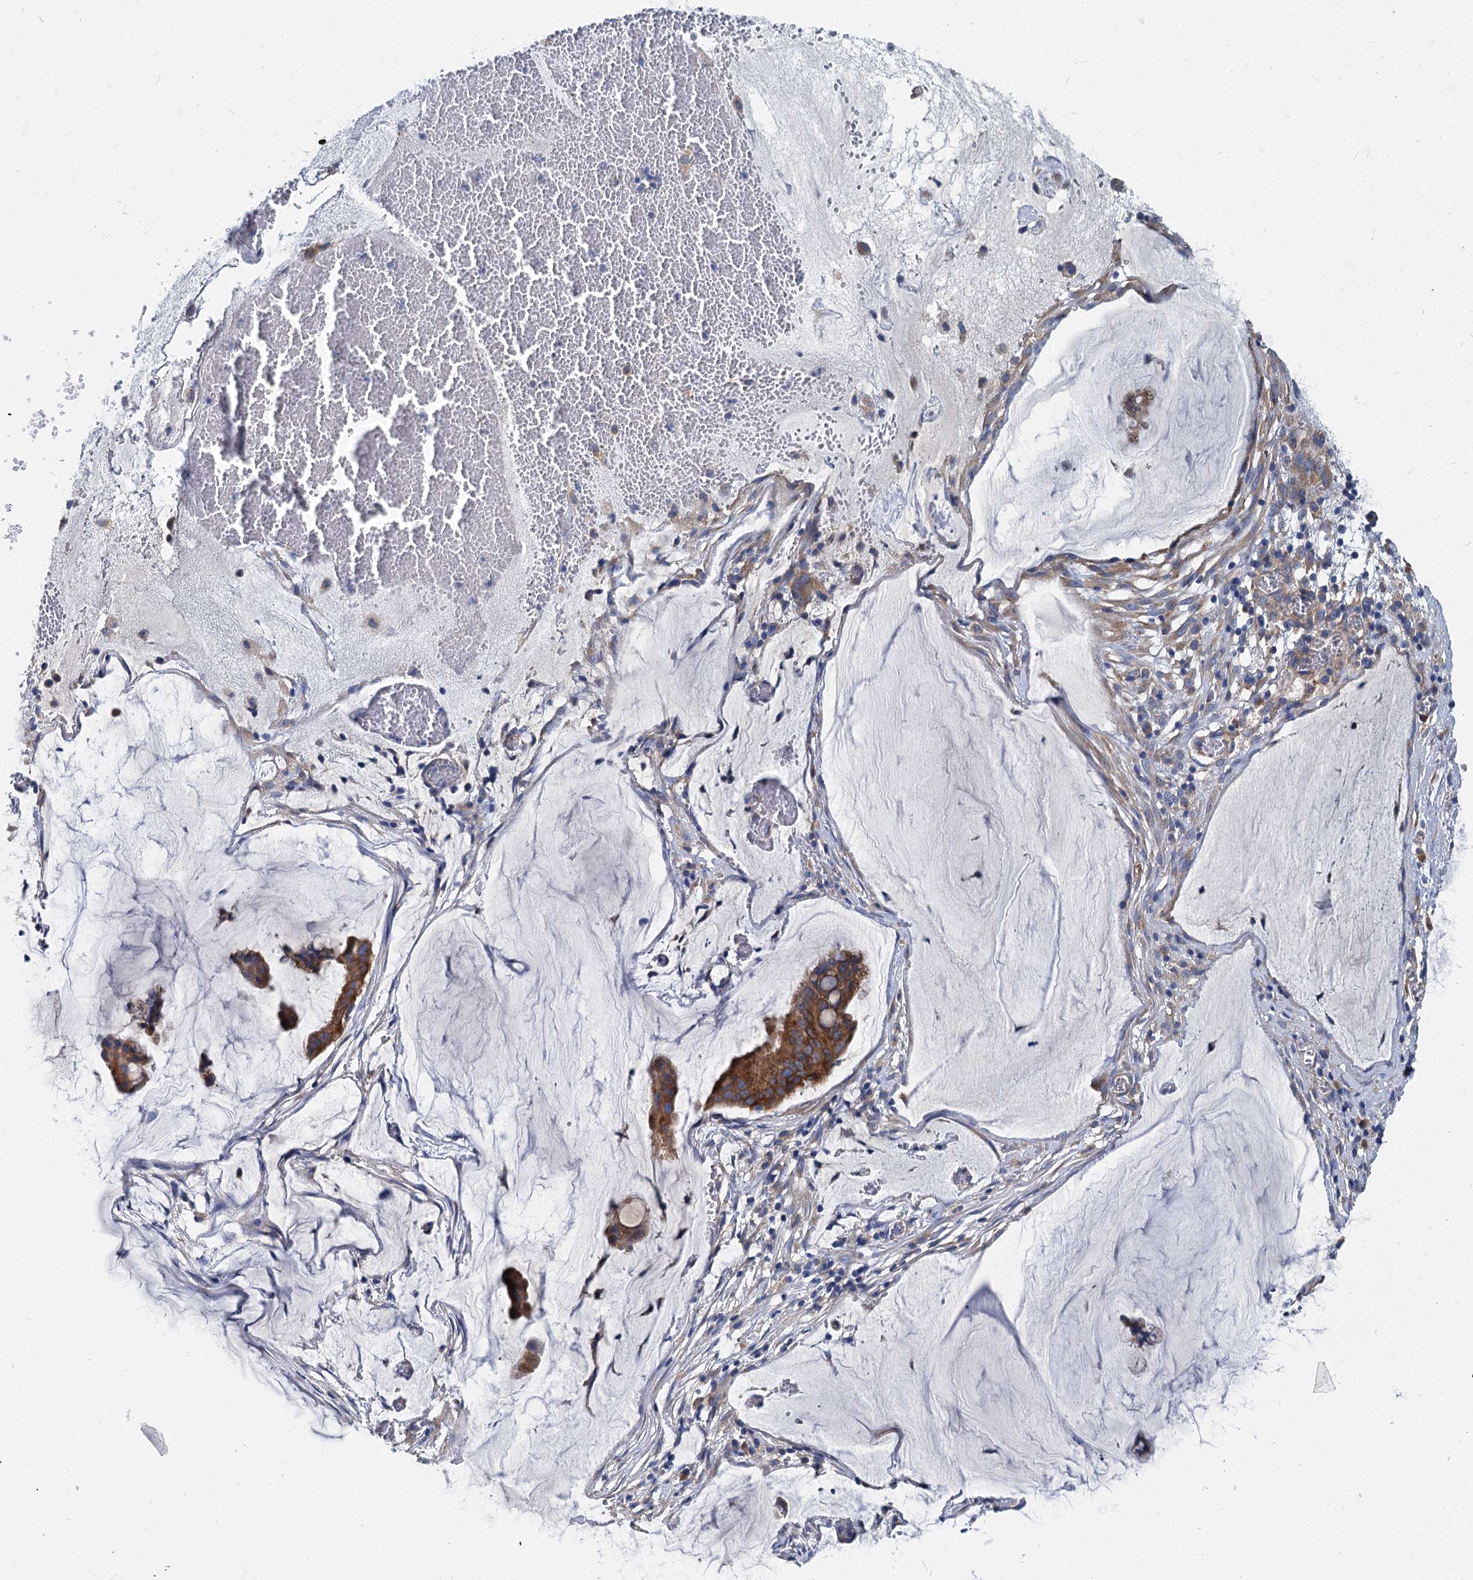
{"staining": {"intensity": "moderate", "quantity": ">75%", "location": "cytoplasmic/membranous"}, "tissue": "ovarian cancer", "cell_type": "Tumor cells", "image_type": "cancer", "snomed": [{"axis": "morphology", "description": "Cystadenocarcinoma, mucinous, NOS"}, {"axis": "topography", "description": "Ovary"}], "caption": "Ovarian cancer was stained to show a protein in brown. There is medium levels of moderate cytoplasmic/membranous expression in about >75% of tumor cells. Nuclei are stained in blue.", "gene": "QARS1", "patient": {"sex": "female", "age": 73}}